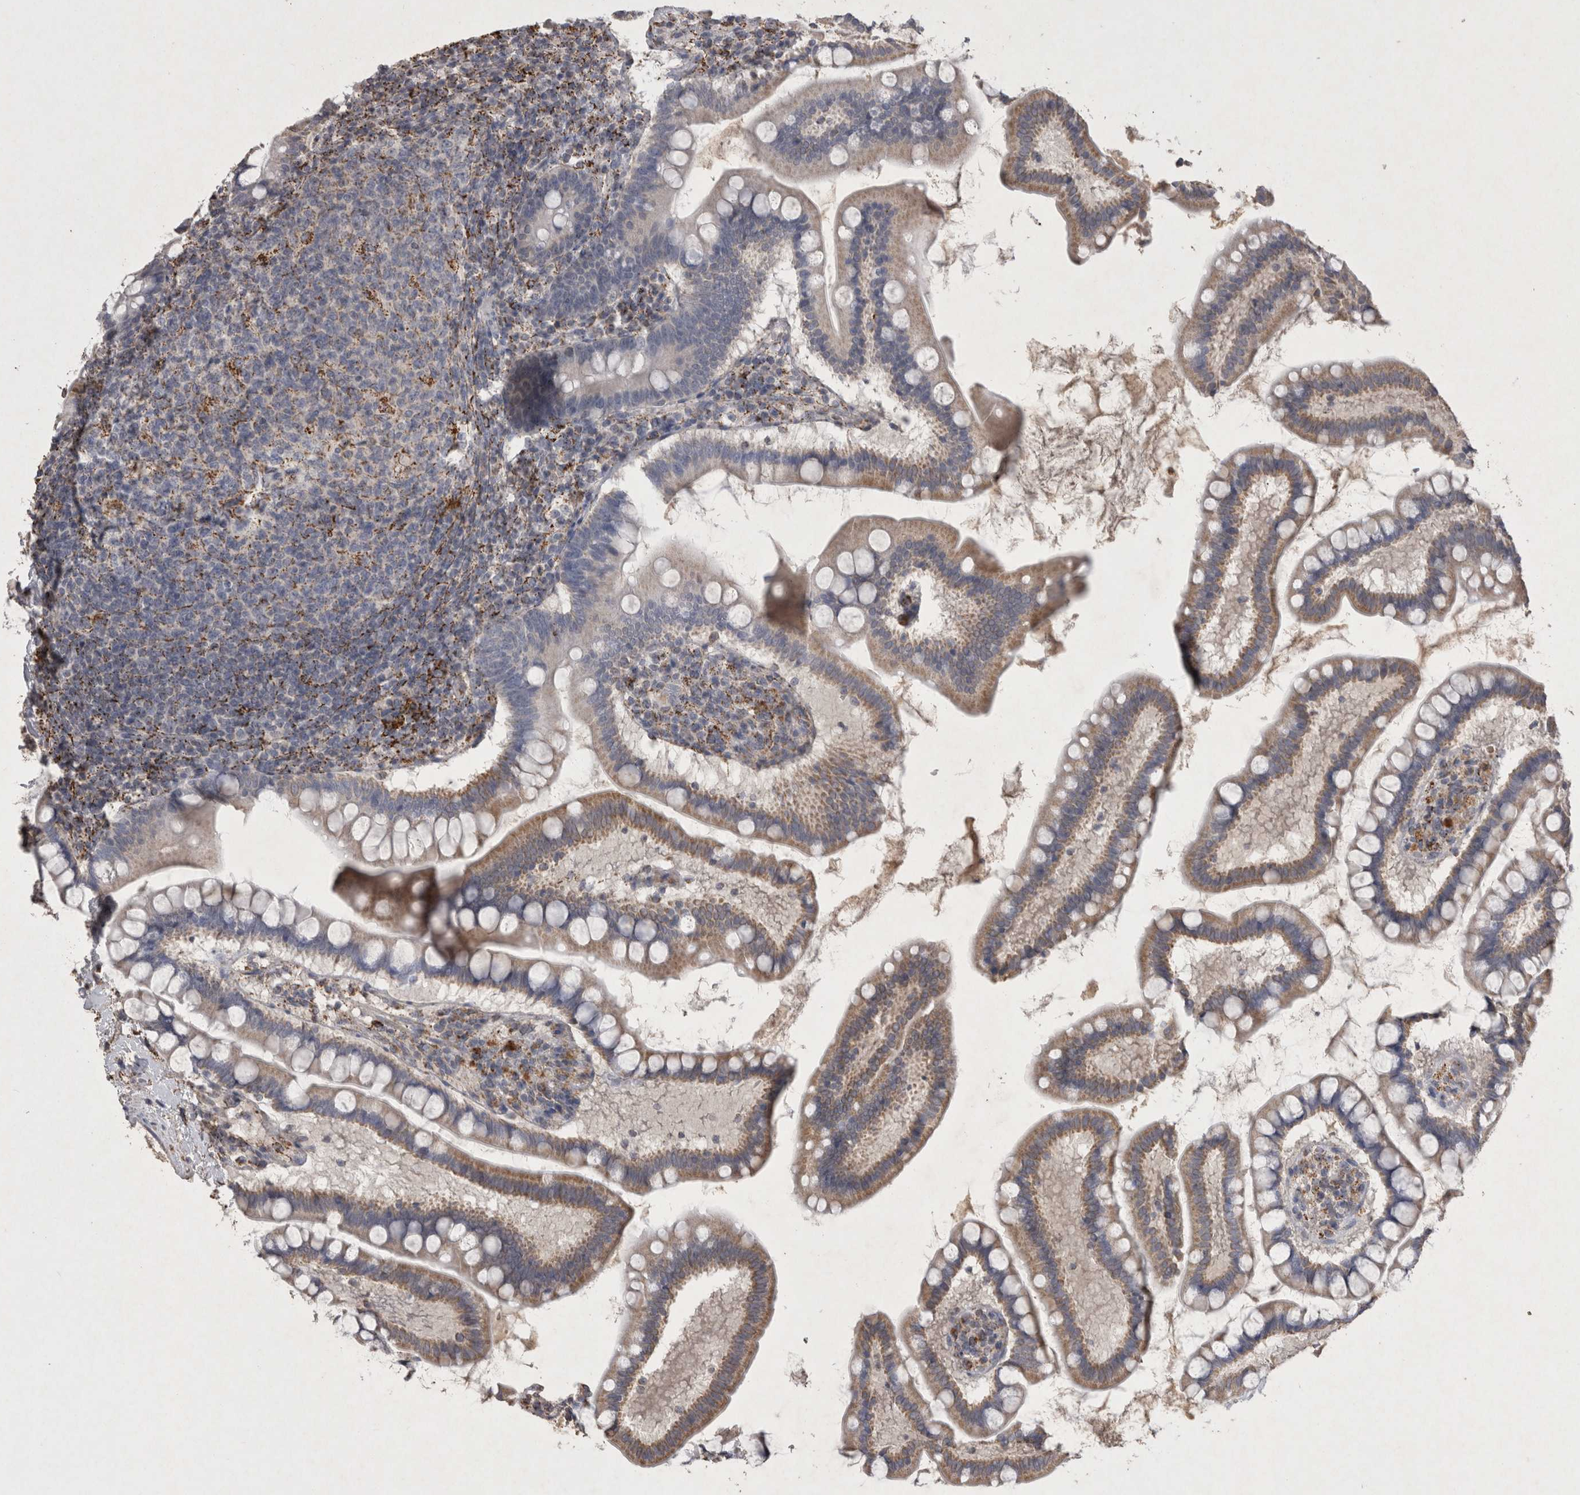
{"staining": {"intensity": "moderate", "quantity": "<25%", "location": "cytoplasmic/membranous"}, "tissue": "small intestine", "cell_type": "Glandular cells", "image_type": "normal", "snomed": [{"axis": "morphology", "description": "Normal tissue, NOS"}, {"axis": "topography", "description": "Small intestine"}], "caption": "Immunohistochemical staining of normal small intestine shows moderate cytoplasmic/membranous protein staining in about <25% of glandular cells.", "gene": "DKK3", "patient": {"sex": "female", "age": 84}}